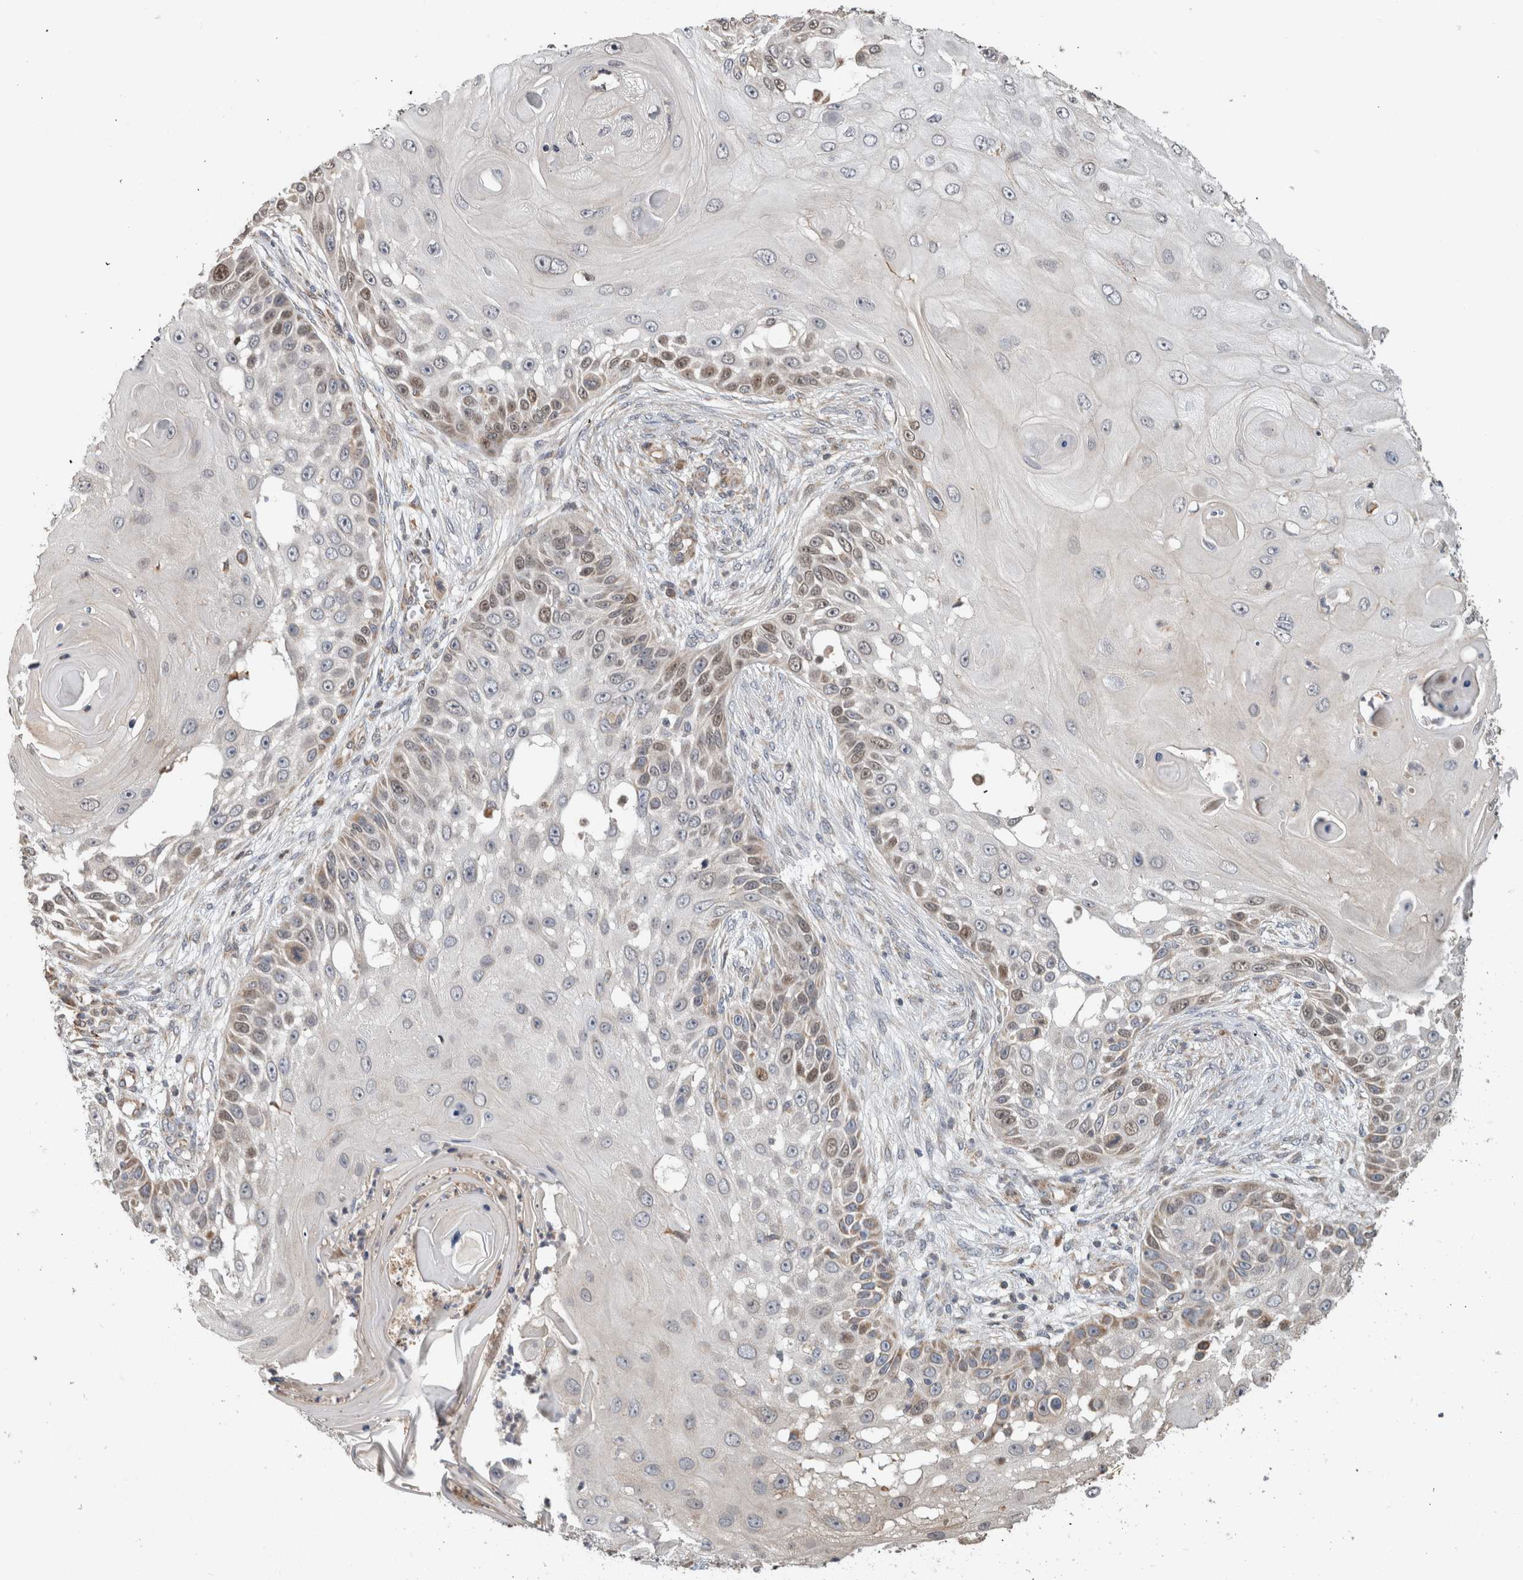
{"staining": {"intensity": "weak", "quantity": "<25%", "location": "cytoplasmic/membranous,nuclear"}, "tissue": "skin cancer", "cell_type": "Tumor cells", "image_type": "cancer", "snomed": [{"axis": "morphology", "description": "Squamous cell carcinoma, NOS"}, {"axis": "topography", "description": "Skin"}], "caption": "A histopathology image of squamous cell carcinoma (skin) stained for a protein displays no brown staining in tumor cells. (Immunohistochemistry (ihc), brightfield microscopy, high magnification).", "gene": "GINS4", "patient": {"sex": "female", "age": 44}}